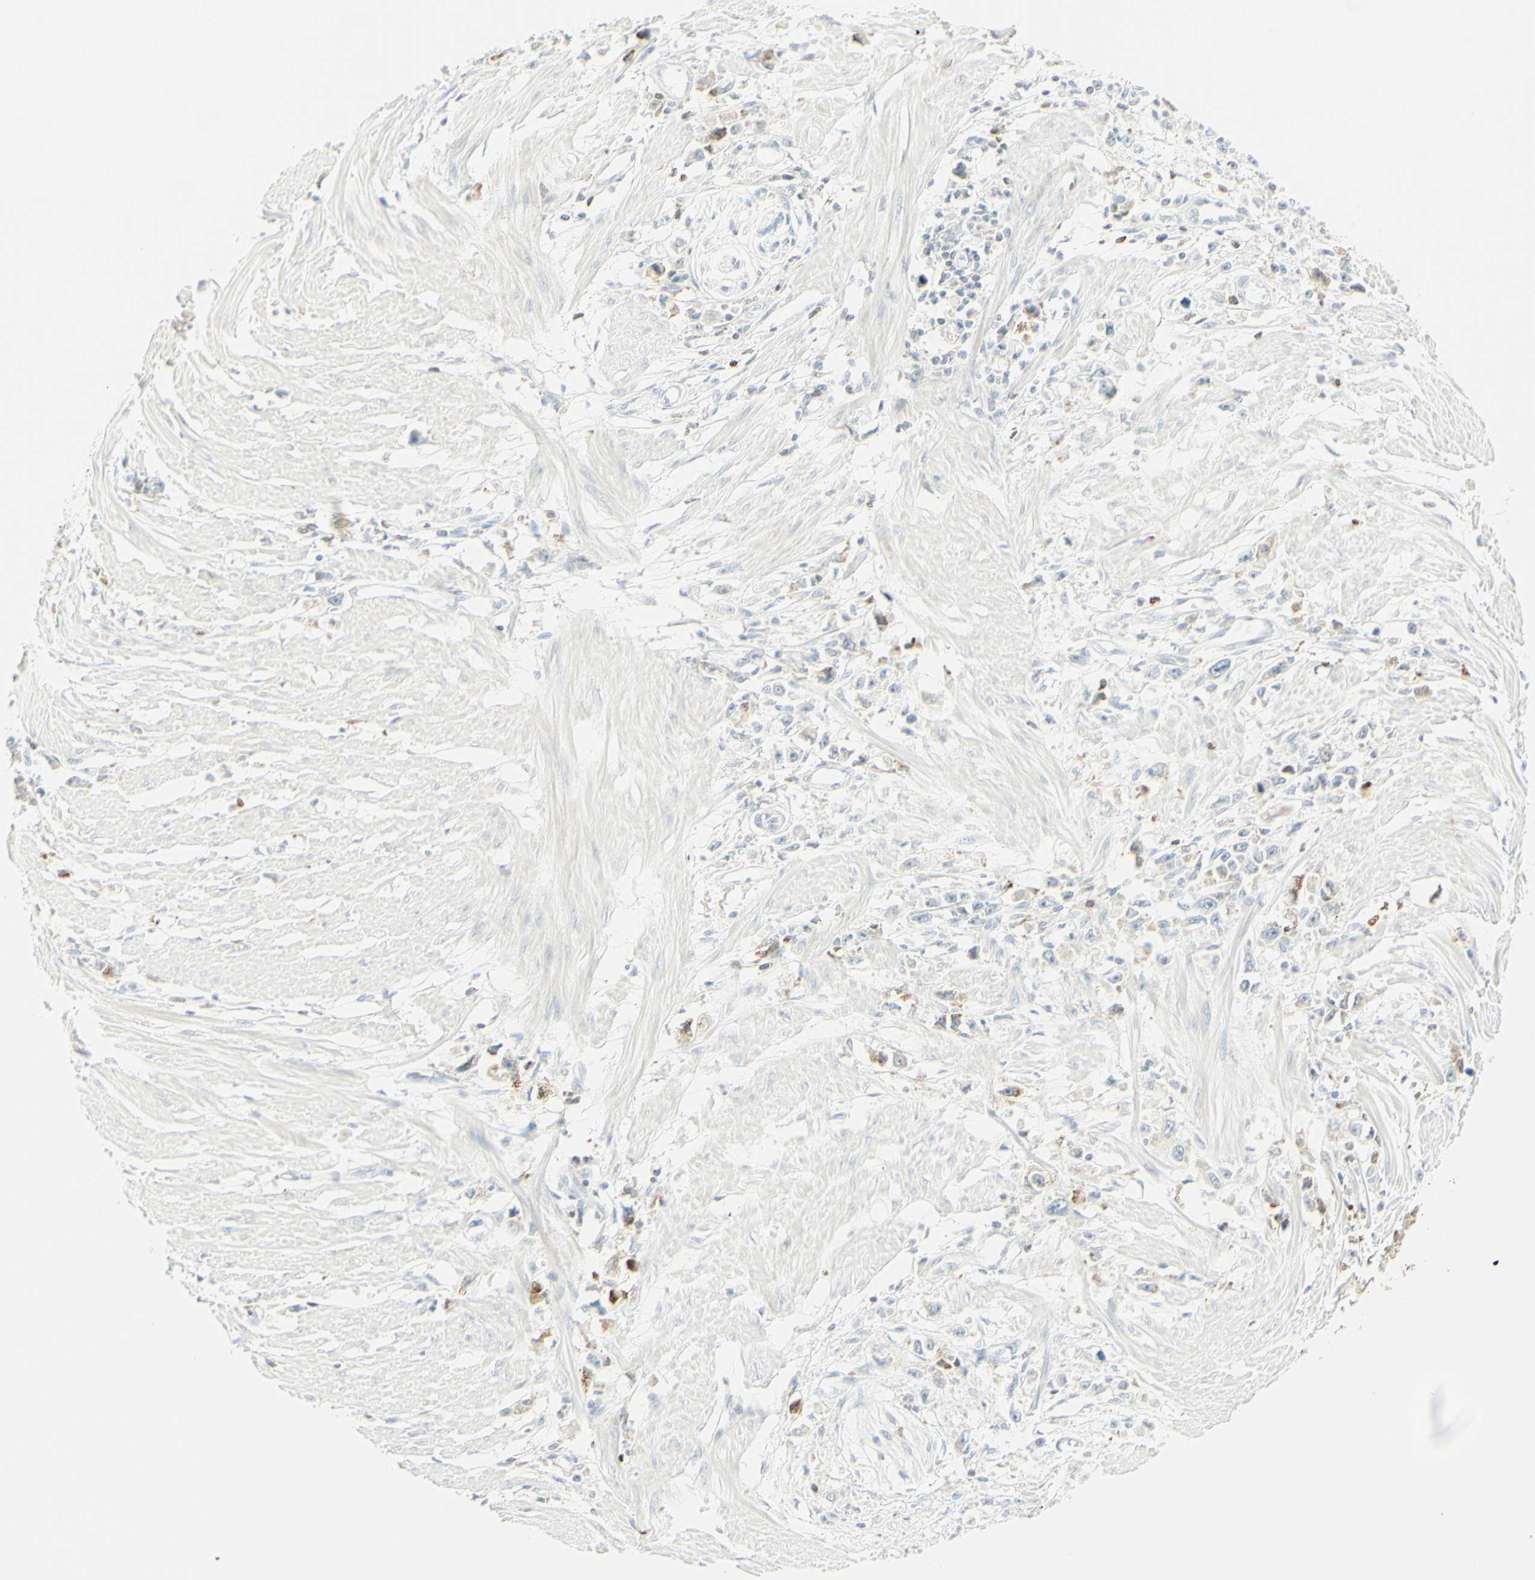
{"staining": {"intensity": "weak", "quantity": "<25%", "location": "cytoplasmic/membranous"}, "tissue": "stomach cancer", "cell_type": "Tumor cells", "image_type": "cancer", "snomed": [{"axis": "morphology", "description": "Adenocarcinoma, NOS"}, {"axis": "topography", "description": "Stomach"}], "caption": "The photomicrograph reveals no significant positivity in tumor cells of stomach cancer.", "gene": "MDK", "patient": {"sex": "female", "age": 59}}